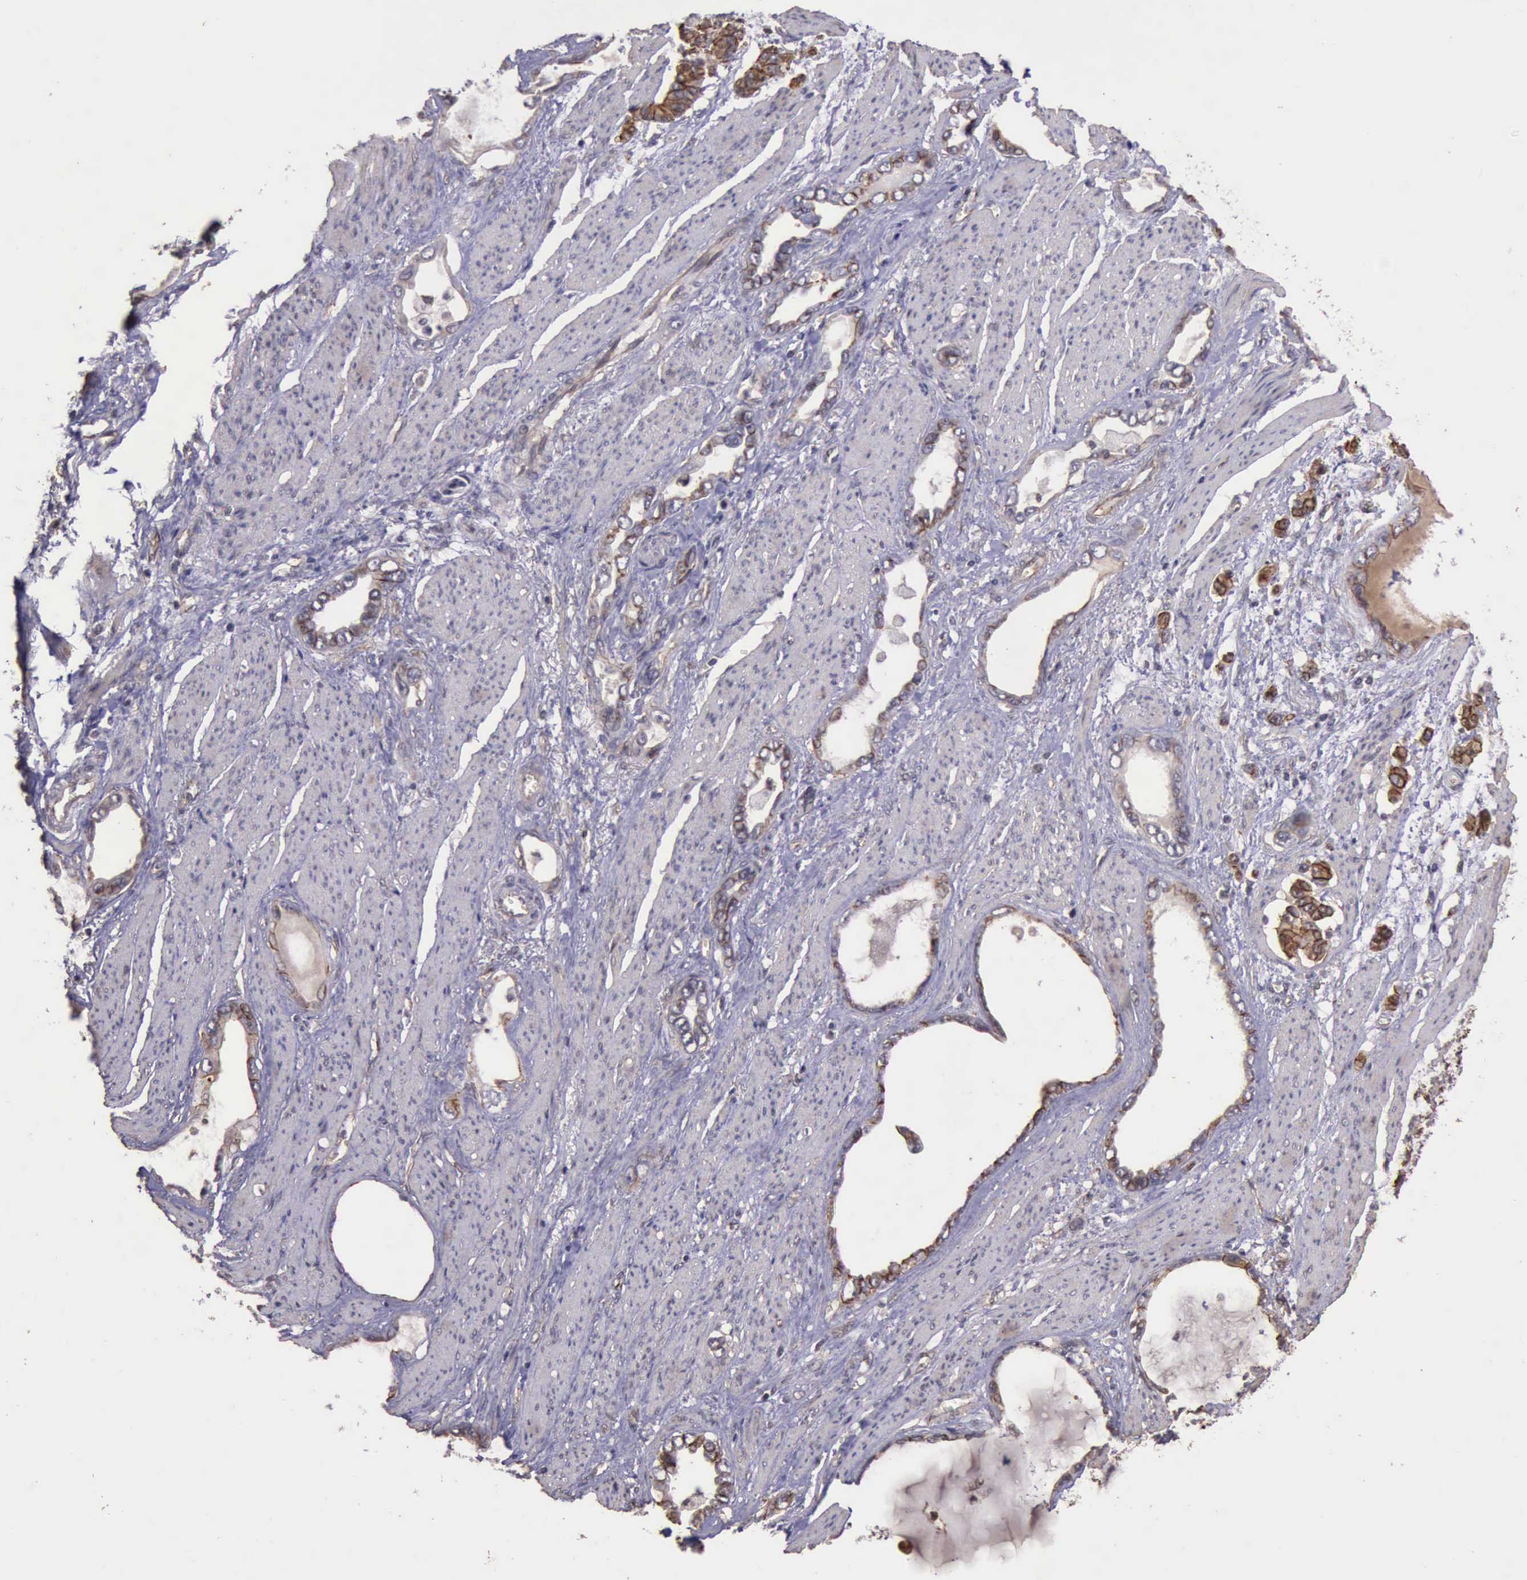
{"staining": {"intensity": "moderate", "quantity": ">75%", "location": "cytoplasmic/membranous"}, "tissue": "stomach cancer", "cell_type": "Tumor cells", "image_type": "cancer", "snomed": [{"axis": "morphology", "description": "Adenocarcinoma, NOS"}, {"axis": "topography", "description": "Stomach"}], "caption": "Moderate cytoplasmic/membranous protein expression is appreciated in about >75% of tumor cells in stomach adenocarcinoma. The staining was performed using DAB to visualize the protein expression in brown, while the nuclei were stained in blue with hematoxylin (Magnification: 20x).", "gene": "CTNNB1", "patient": {"sex": "male", "age": 78}}